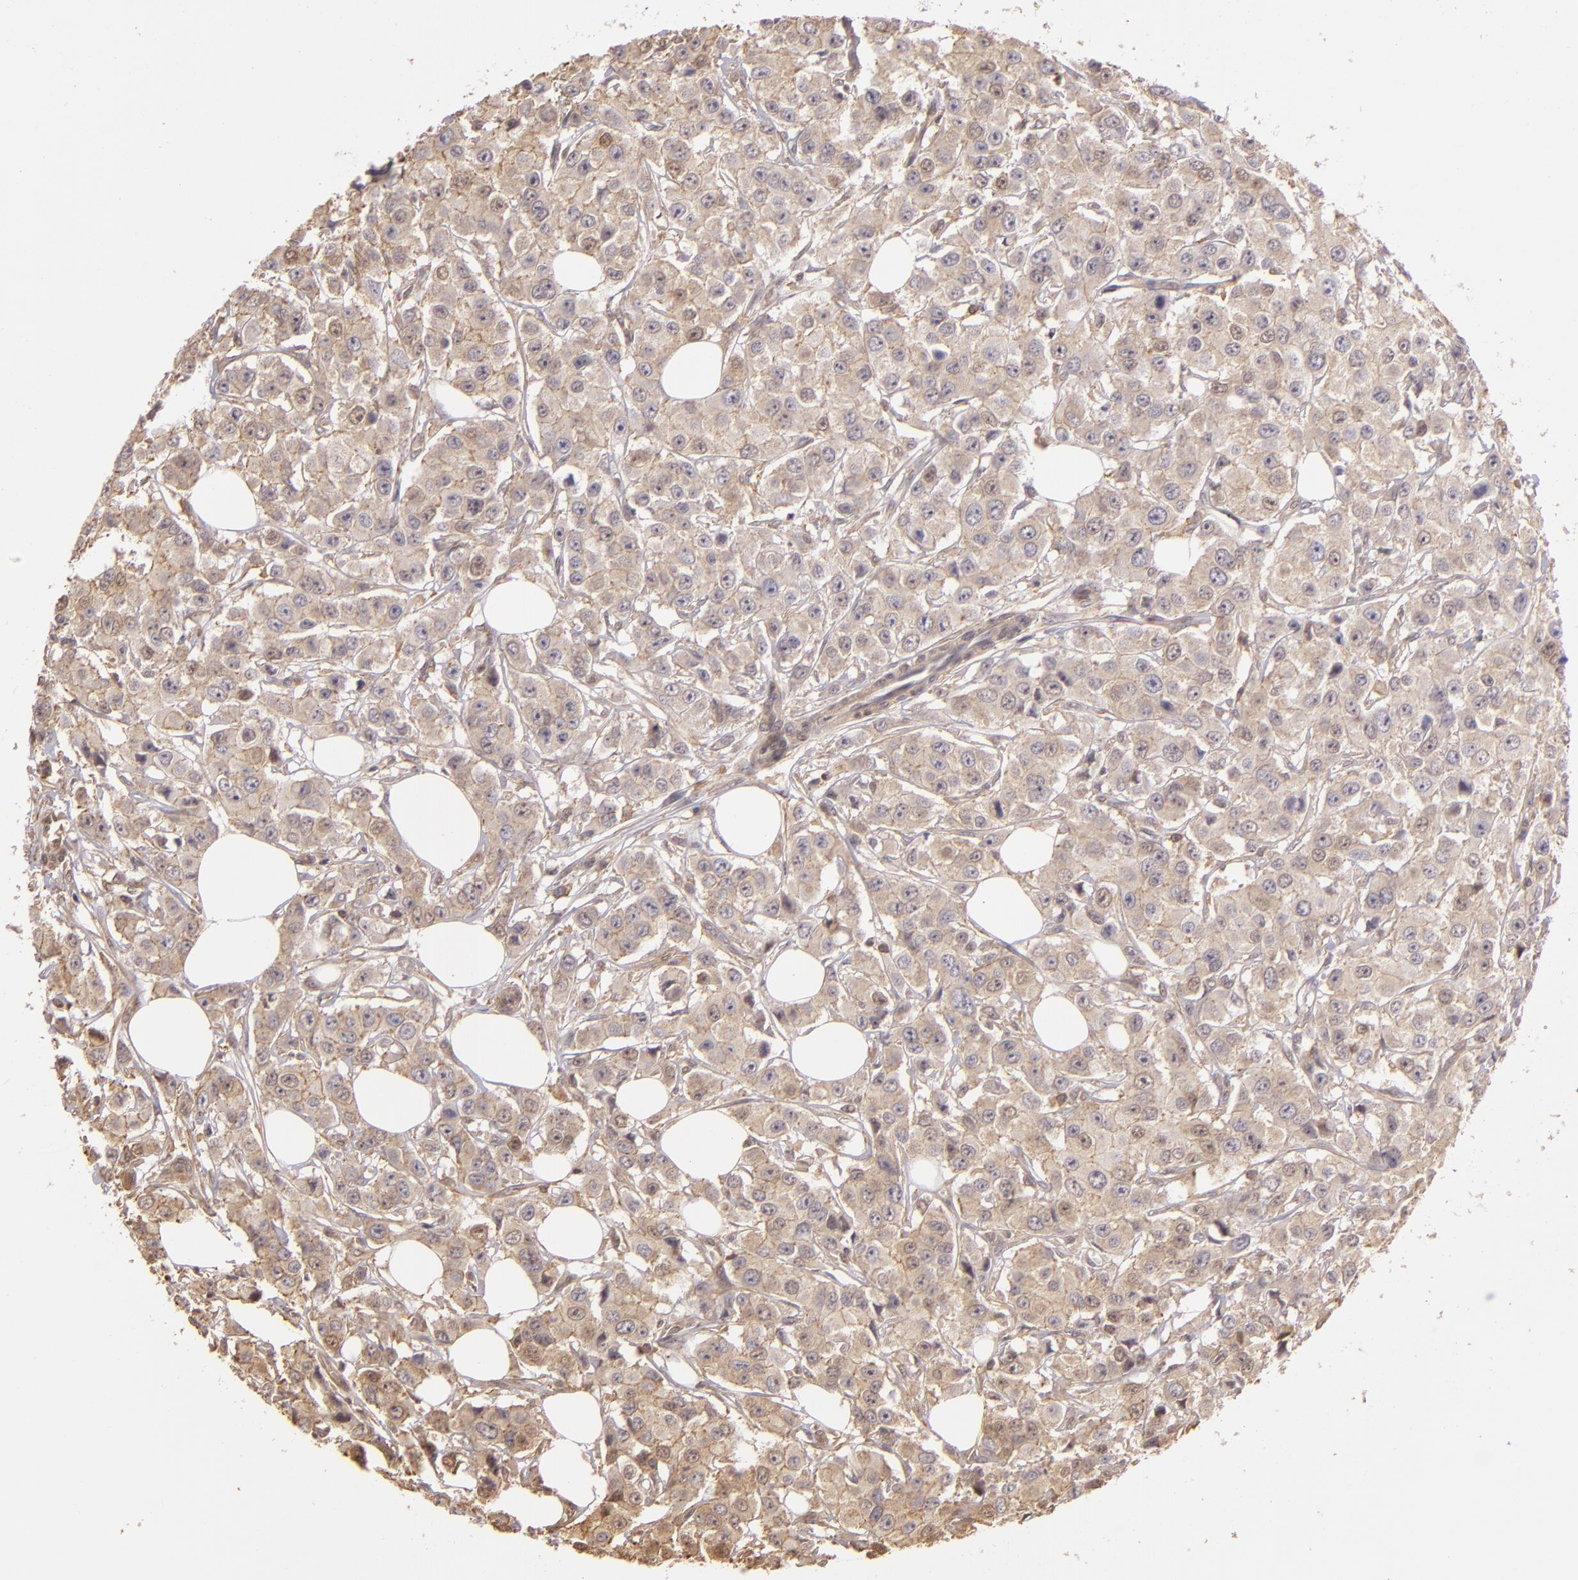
{"staining": {"intensity": "weak", "quantity": ">75%", "location": "cytoplasmic/membranous"}, "tissue": "breast cancer", "cell_type": "Tumor cells", "image_type": "cancer", "snomed": [{"axis": "morphology", "description": "Duct carcinoma"}, {"axis": "topography", "description": "Breast"}], "caption": "Infiltrating ductal carcinoma (breast) stained with DAB (3,3'-diaminobenzidine) immunohistochemistry demonstrates low levels of weak cytoplasmic/membranous expression in about >75% of tumor cells.", "gene": "ARPC2", "patient": {"sex": "female", "age": 58}}